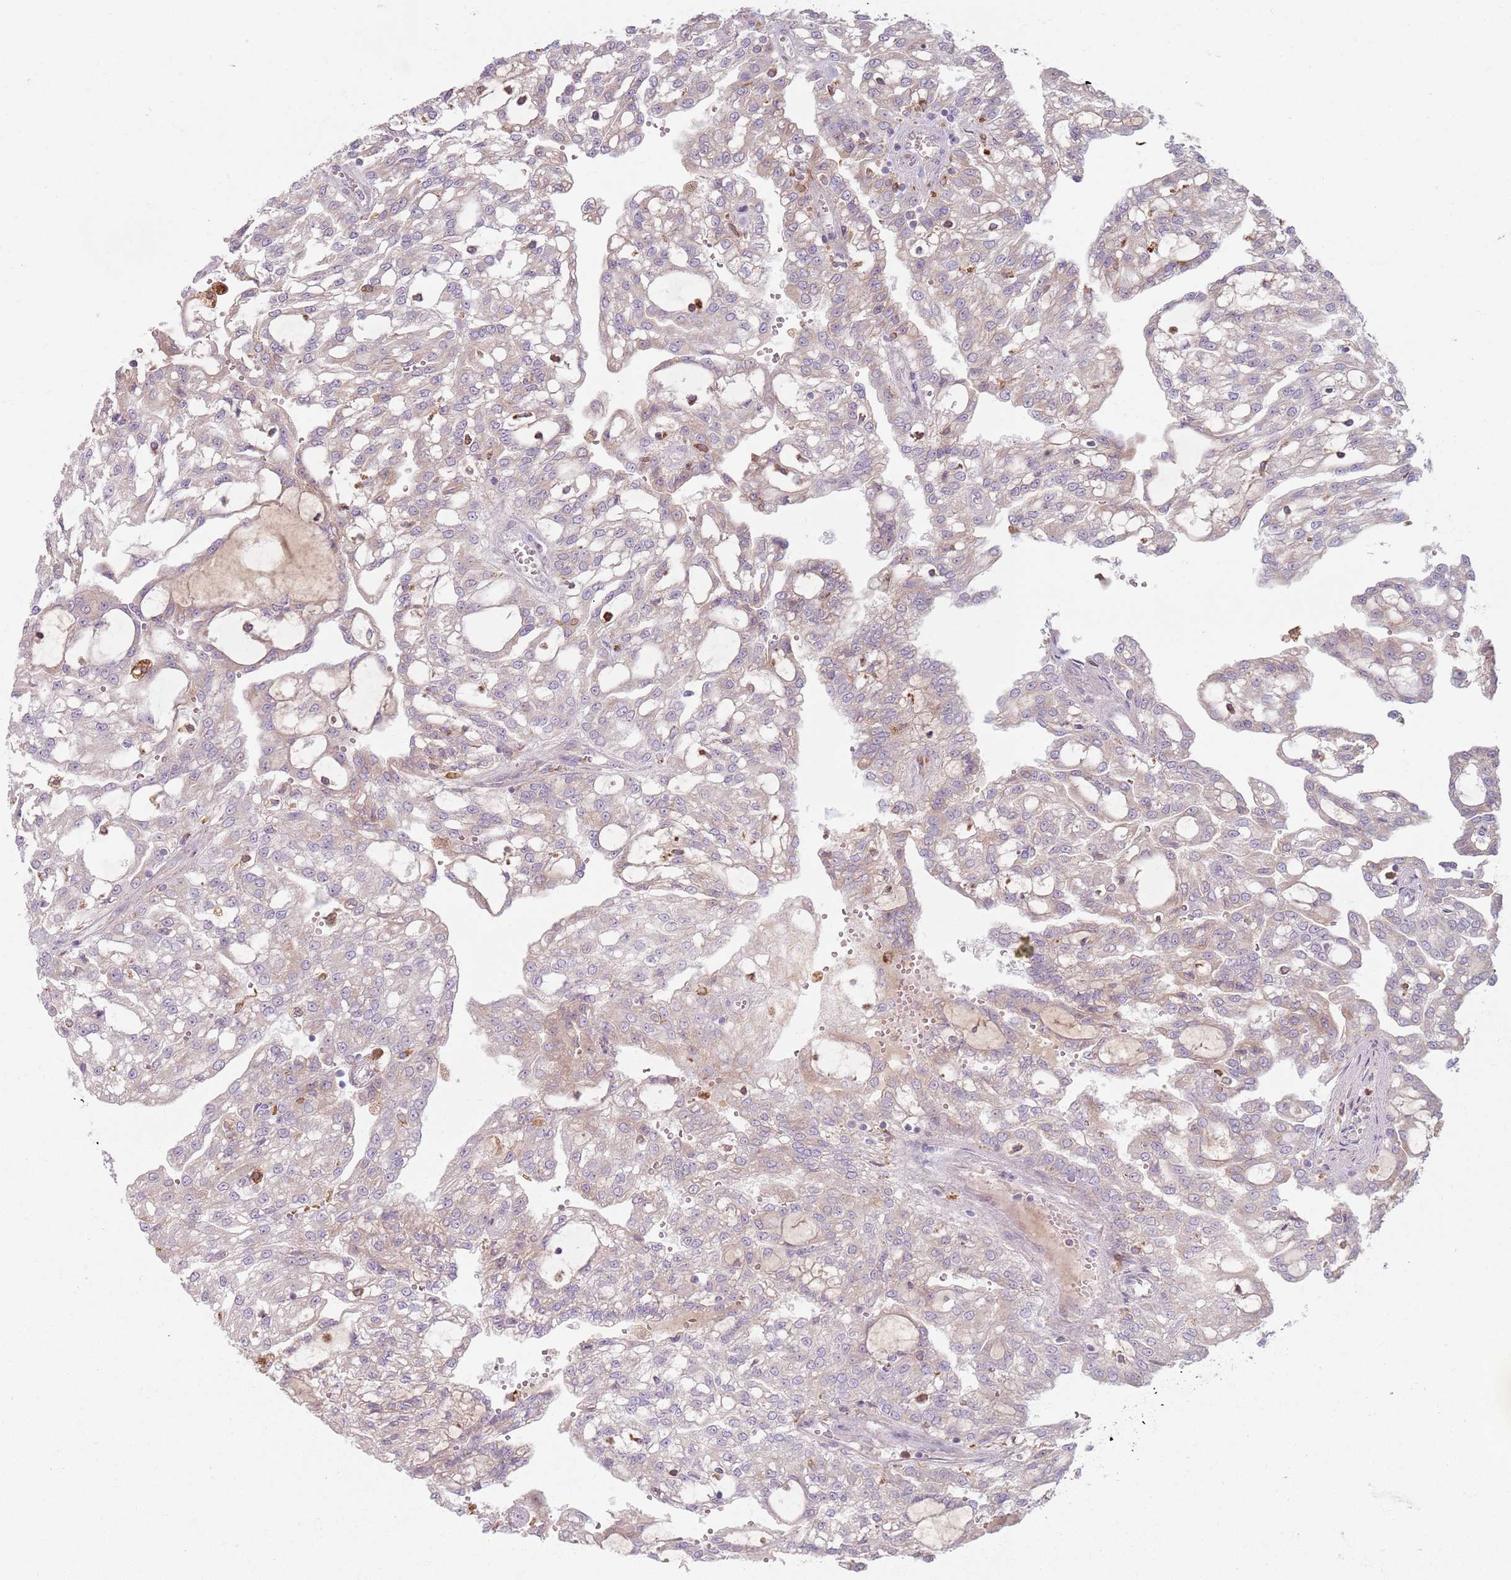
{"staining": {"intensity": "negative", "quantity": "none", "location": "none"}, "tissue": "renal cancer", "cell_type": "Tumor cells", "image_type": "cancer", "snomed": [{"axis": "morphology", "description": "Adenocarcinoma, NOS"}, {"axis": "topography", "description": "Kidney"}], "caption": "High magnification brightfield microscopy of adenocarcinoma (renal) stained with DAB (3,3'-diaminobenzidine) (brown) and counterstained with hematoxylin (blue): tumor cells show no significant staining. (Stains: DAB (3,3'-diaminobenzidine) IHC with hematoxylin counter stain, Microscopy: brightfield microscopy at high magnification).", "gene": "COLGALT1", "patient": {"sex": "male", "age": 63}}